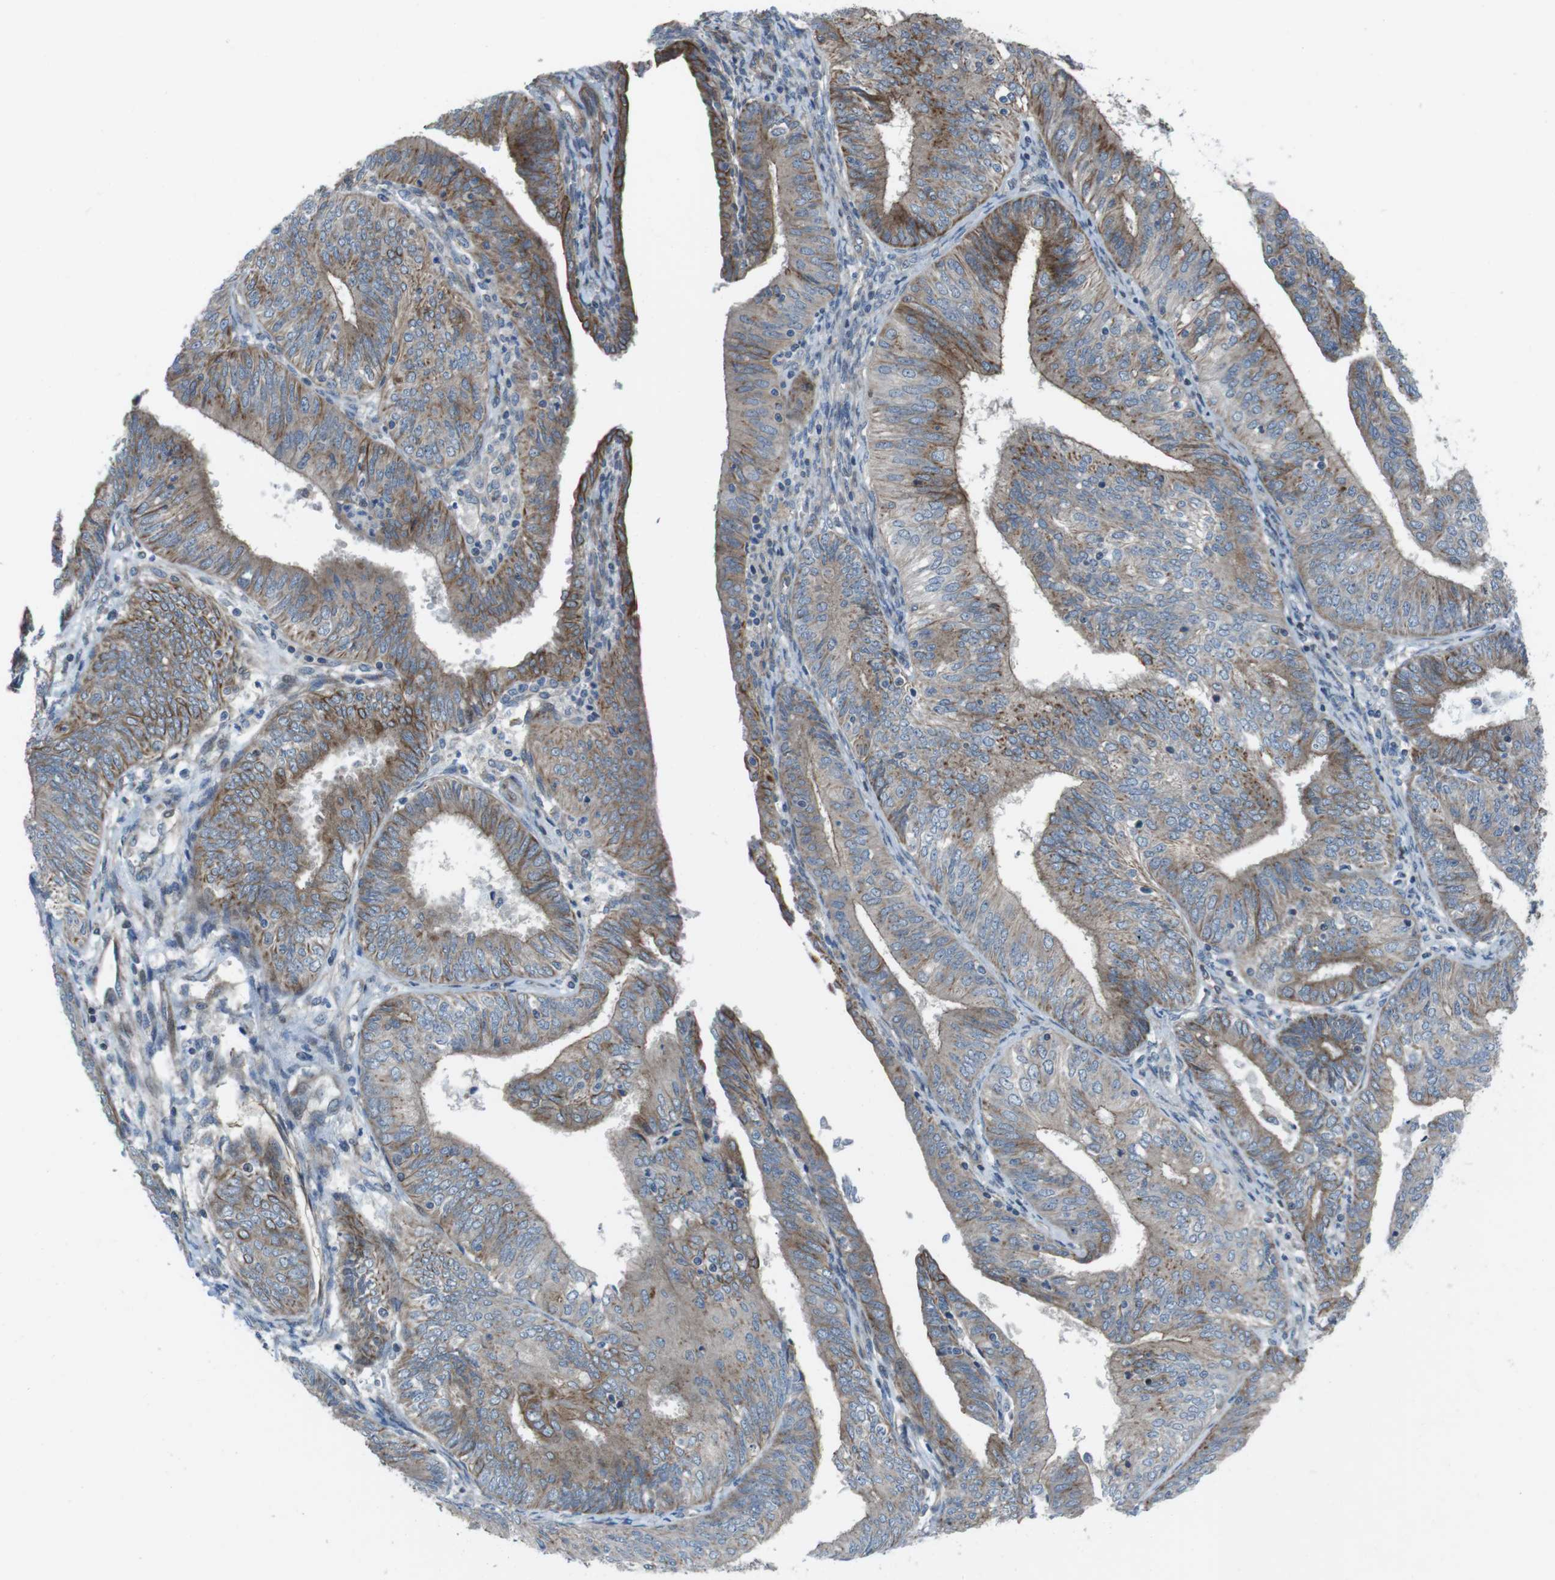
{"staining": {"intensity": "moderate", "quantity": "25%-75%", "location": "cytoplasmic/membranous"}, "tissue": "endometrial cancer", "cell_type": "Tumor cells", "image_type": "cancer", "snomed": [{"axis": "morphology", "description": "Adenocarcinoma, NOS"}, {"axis": "topography", "description": "Endometrium"}], "caption": "Immunohistochemistry (IHC) (DAB (3,3'-diaminobenzidine)) staining of human endometrial cancer (adenocarcinoma) displays moderate cytoplasmic/membranous protein staining in approximately 25%-75% of tumor cells. The staining was performed using DAB (3,3'-diaminobenzidine), with brown indicating positive protein expression. Nuclei are stained blue with hematoxylin.", "gene": "FAM174B", "patient": {"sex": "female", "age": 58}}